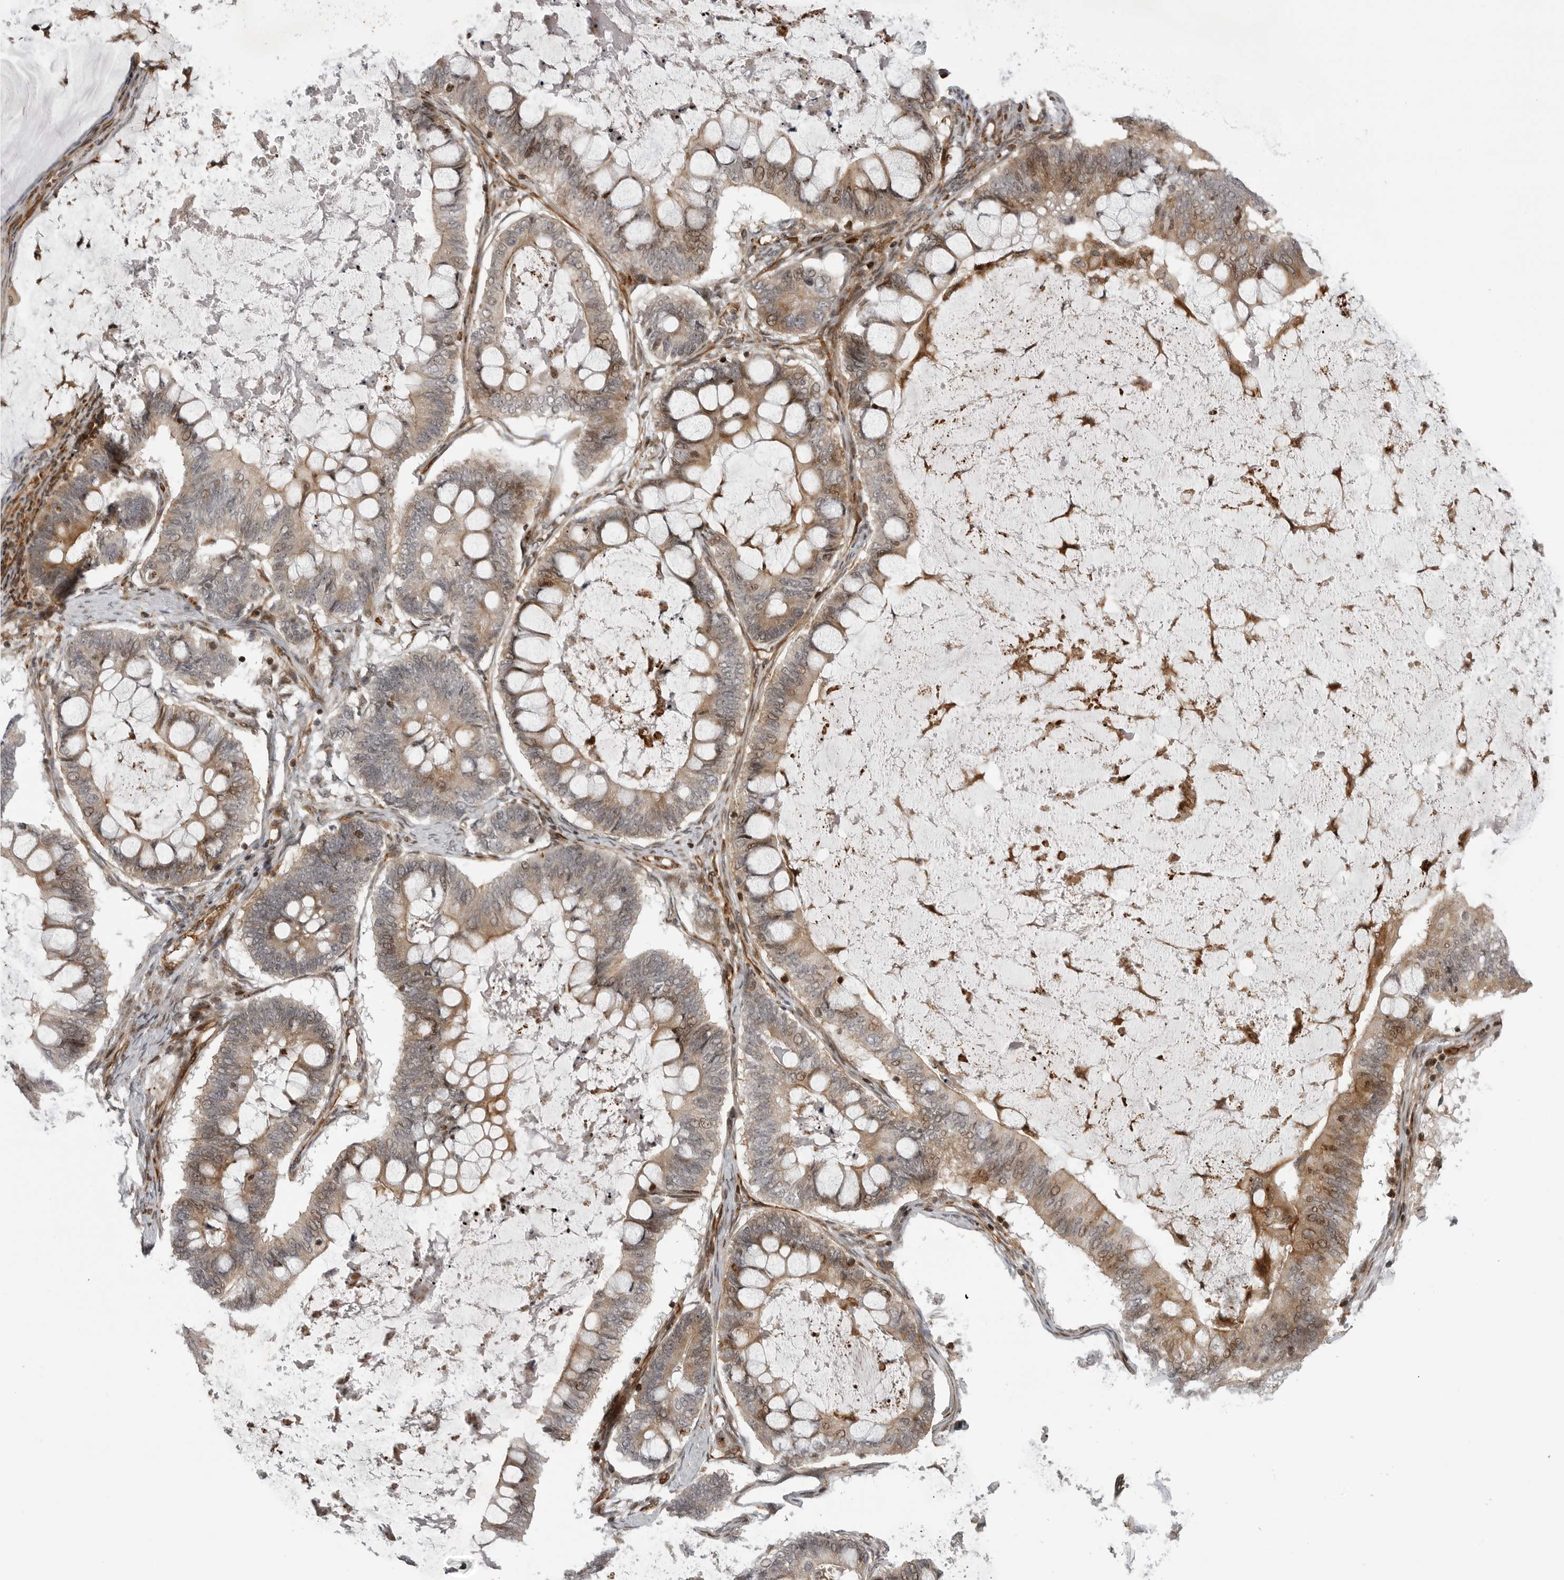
{"staining": {"intensity": "moderate", "quantity": ">75%", "location": "cytoplasmic/membranous,nuclear"}, "tissue": "ovarian cancer", "cell_type": "Tumor cells", "image_type": "cancer", "snomed": [{"axis": "morphology", "description": "Cystadenocarcinoma, mucinous, NOS"}, {"axis": "topography", "description": "Ovary"}], "caption": "Immunohistochemistry (IHC) image of neoplastic tissue: ovarian cancer stained using immunohistochemistry (IHC) exhibits medium levels of moderate protein expression localized specifically in the cytoplasmic/membranous and nuclear of tumor cells, appearing as a cytoplasmic/membranous and nuclear brown color.", "gene": "ABL1", "patient": {"sex": "female", "age": 61}}